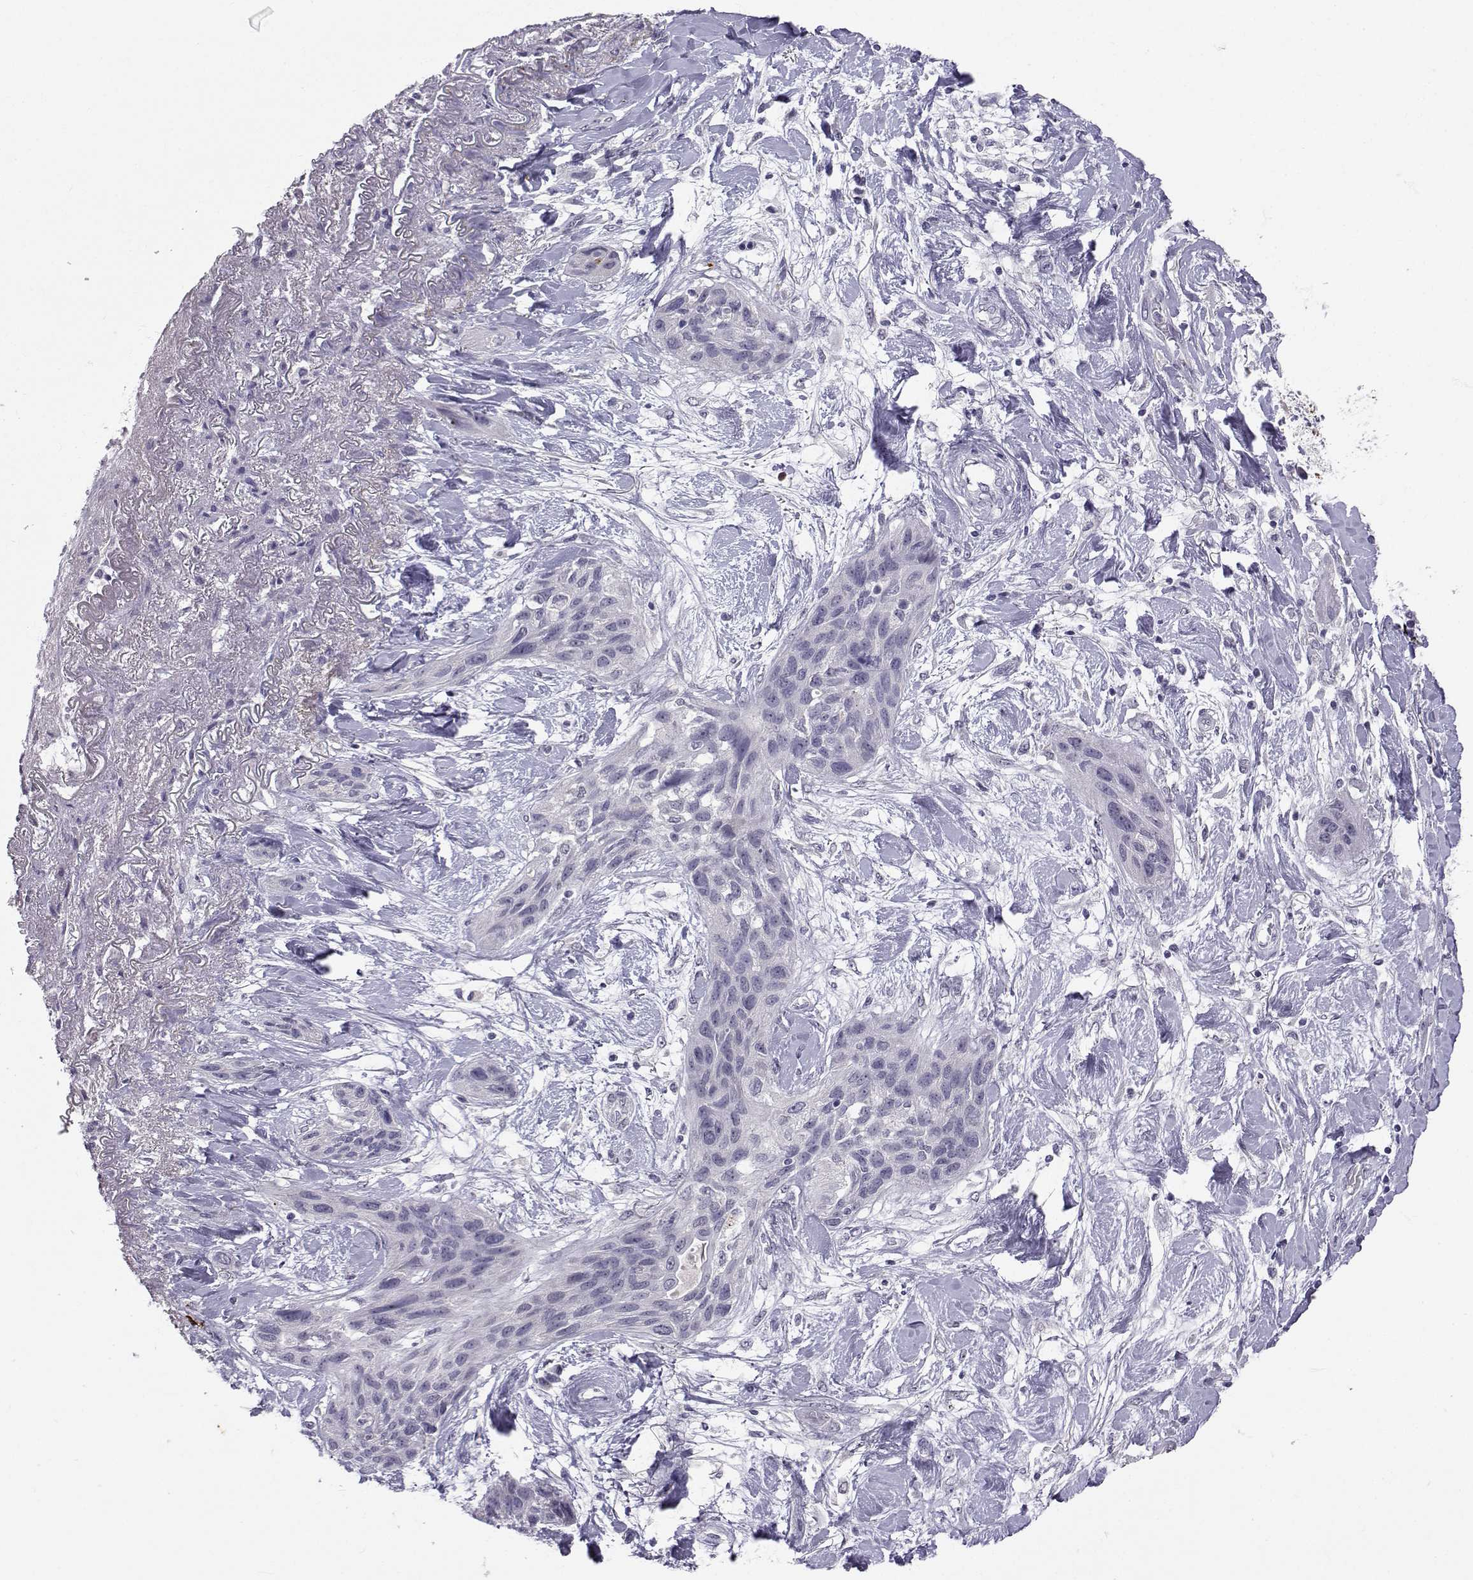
{"staining": {"intensity": "negative", "quantity": "none", "location": "none"}, "tissue": "lung cancer", "cell_type": "Tumor cells", "image_type": "cancer", "snomed": [{"axis": "morphology", "description": "Squamous cell carcinoma, NOS"}, {"axis": "topography", "description": "Lung"}], "caption": "This histopathology image is of lung cancer (squamous cell carcinoma) stained with immunohistochemistry (IHC) to label a protein in brown with the nuclei are counter-stained blue. There is no staining in tumor cells.", "gene": "SLC6A3", "patient": {"sex": "female", "age": 70}}